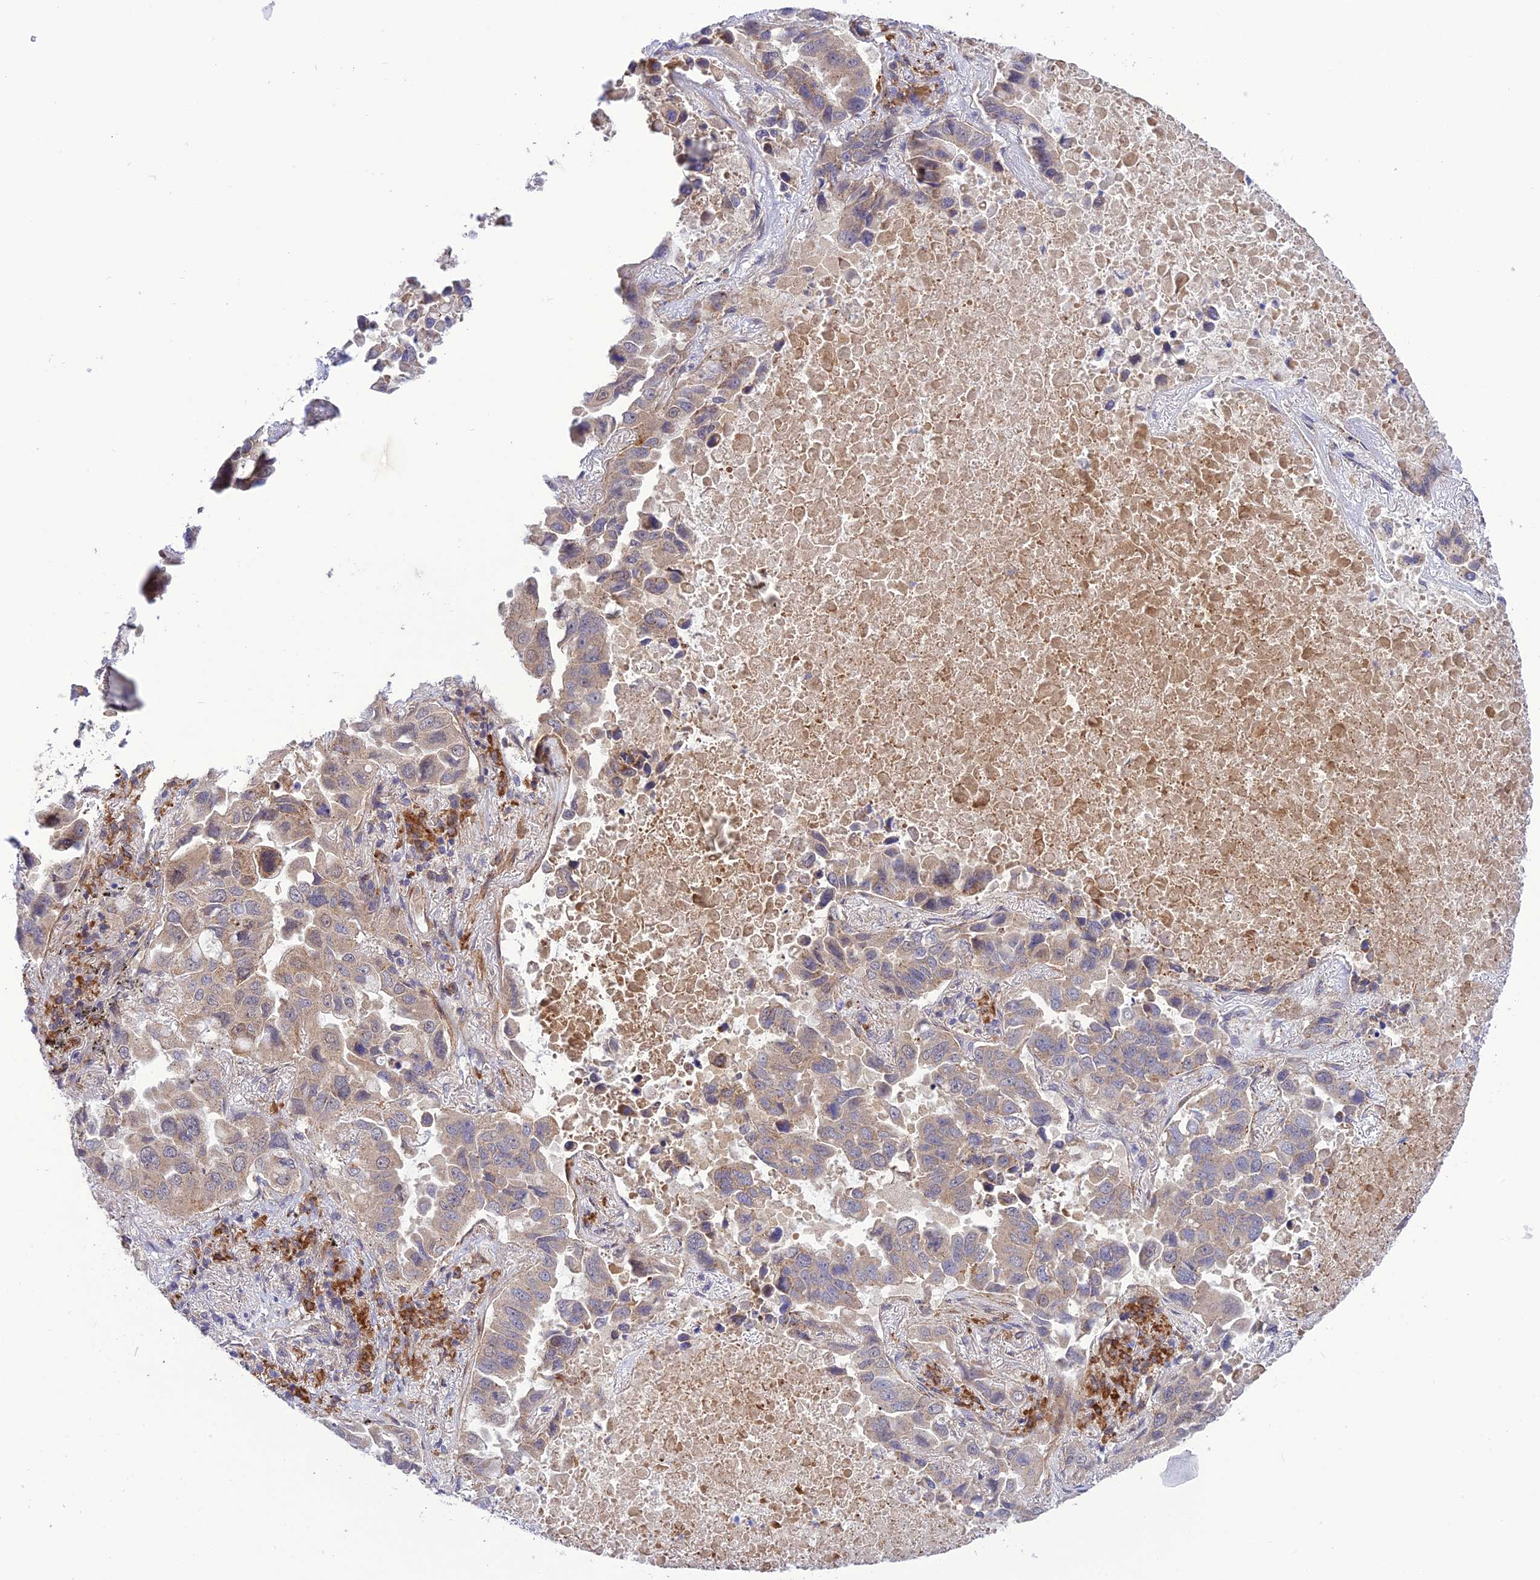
{"staining": {"intensity": "weak", "quantity": "25%-75%", "location": "cytoplasmic/membranous"}, "tissue": "lung cancer", "cell_type": "Tumor cells", "image_type": "cancer", "snomed": [{"axis": "morphology", "description": "Adenocarcinoma, NOS"}, {"axis": "topography", "description": "Lung"}], "caption": "Protein analysis of lung adenocarcinoma tissue demonstrates weak cytoplasmic/membranous staining in about 25%-75% of tumor cells.", "gene": "UROS", "patient": {"sex": "male", "age": 64}}